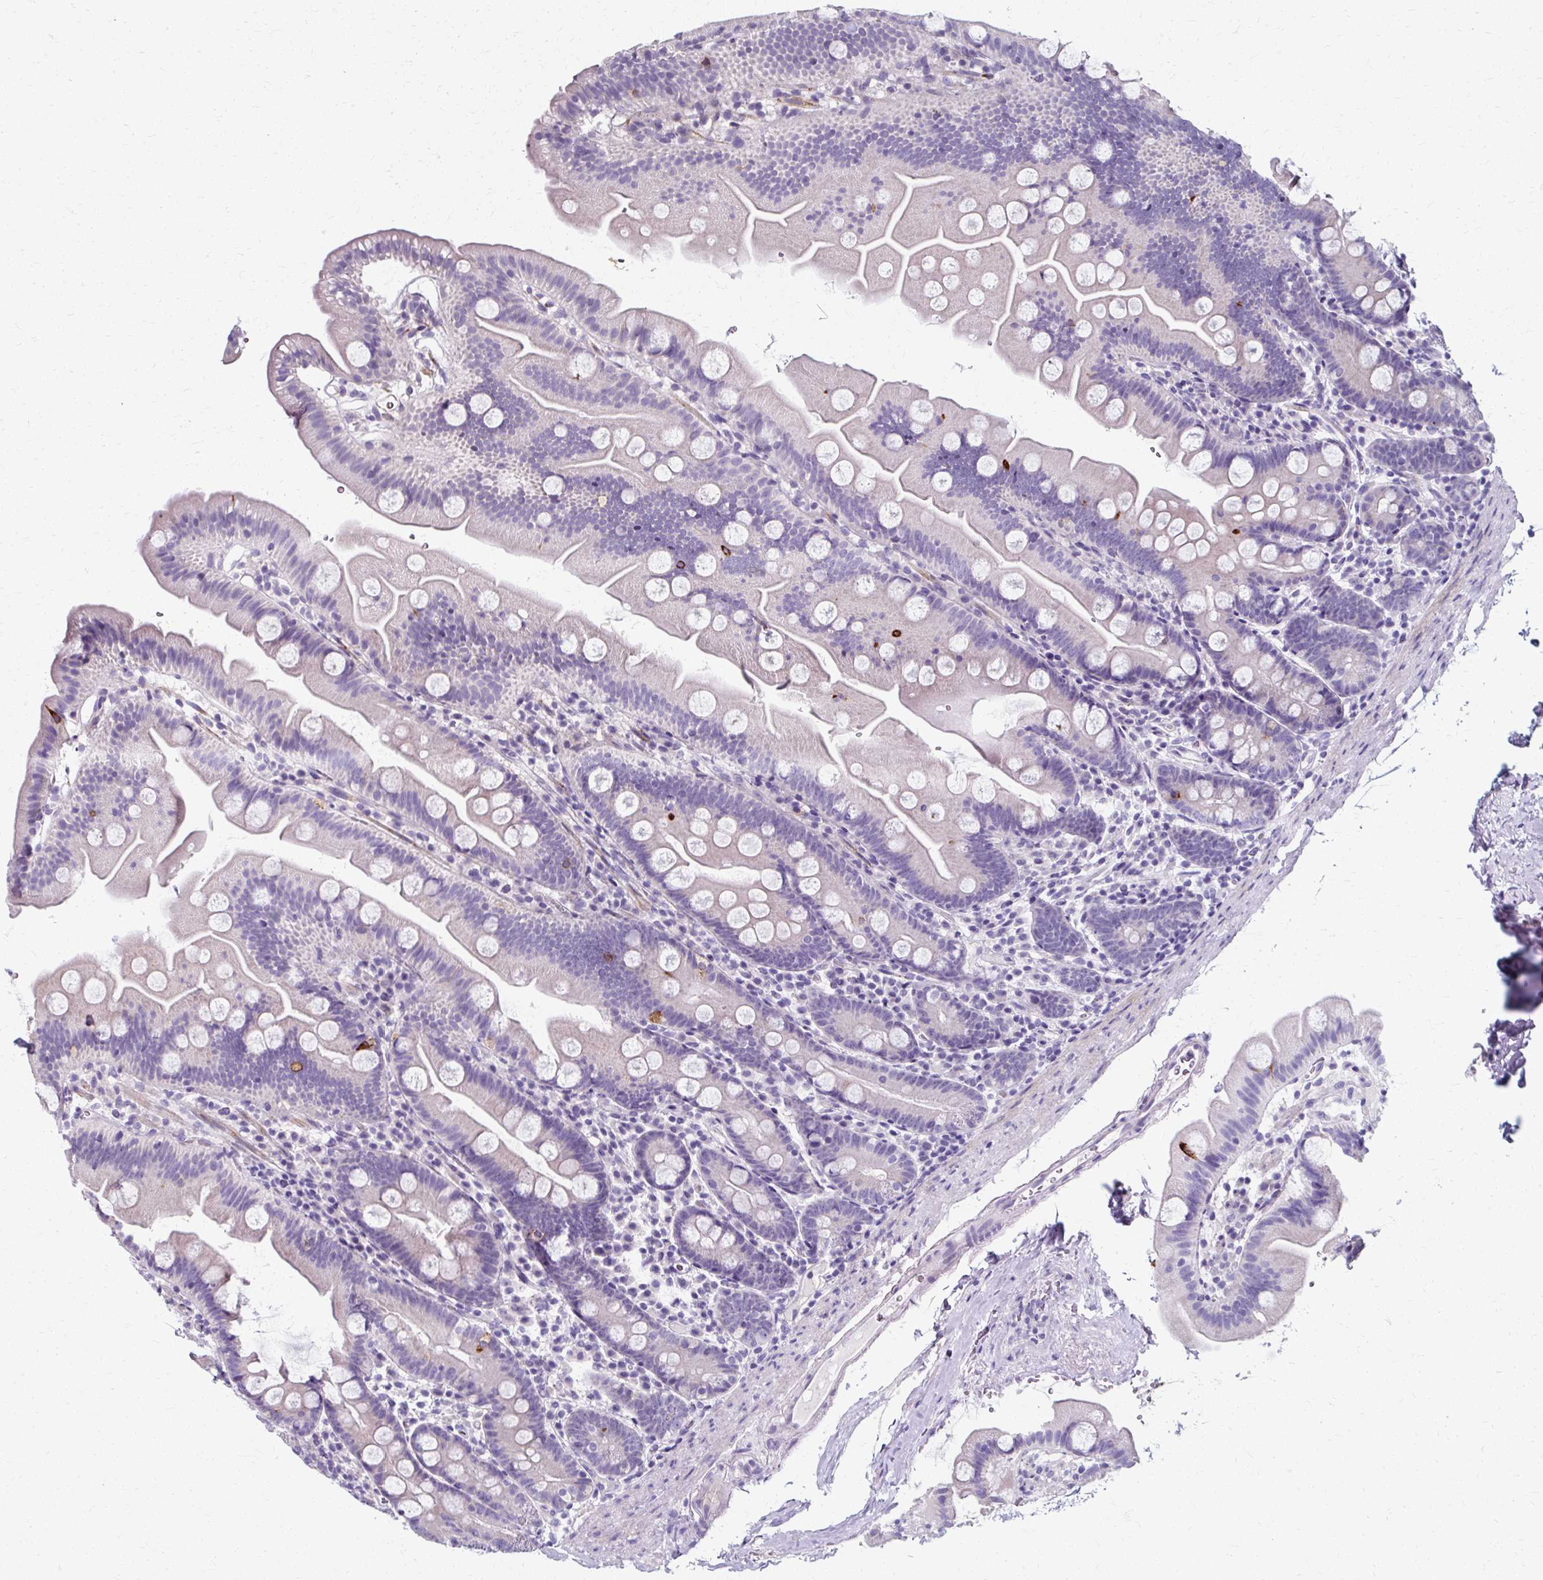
{"staining": {"intensity": "strong", "quantity": "<25%", "location": "cytoplasmic/membranous"}, "tissue": "small intestine", "cell_type": "Glandular cells", "image_type": "normal", "snomed": [{"axis": "morphology", "description": "Normal tissue, NOS"}, {"axis": "topography", "description": "Small intestine"}], "caption": "Glandular cells display strong cytoplasmic/membranous positivity in approximately <25% of cells in unremarkable small intestine.", "gene": "ZNF555", "patient": {"sex": "female", "age": 68}}